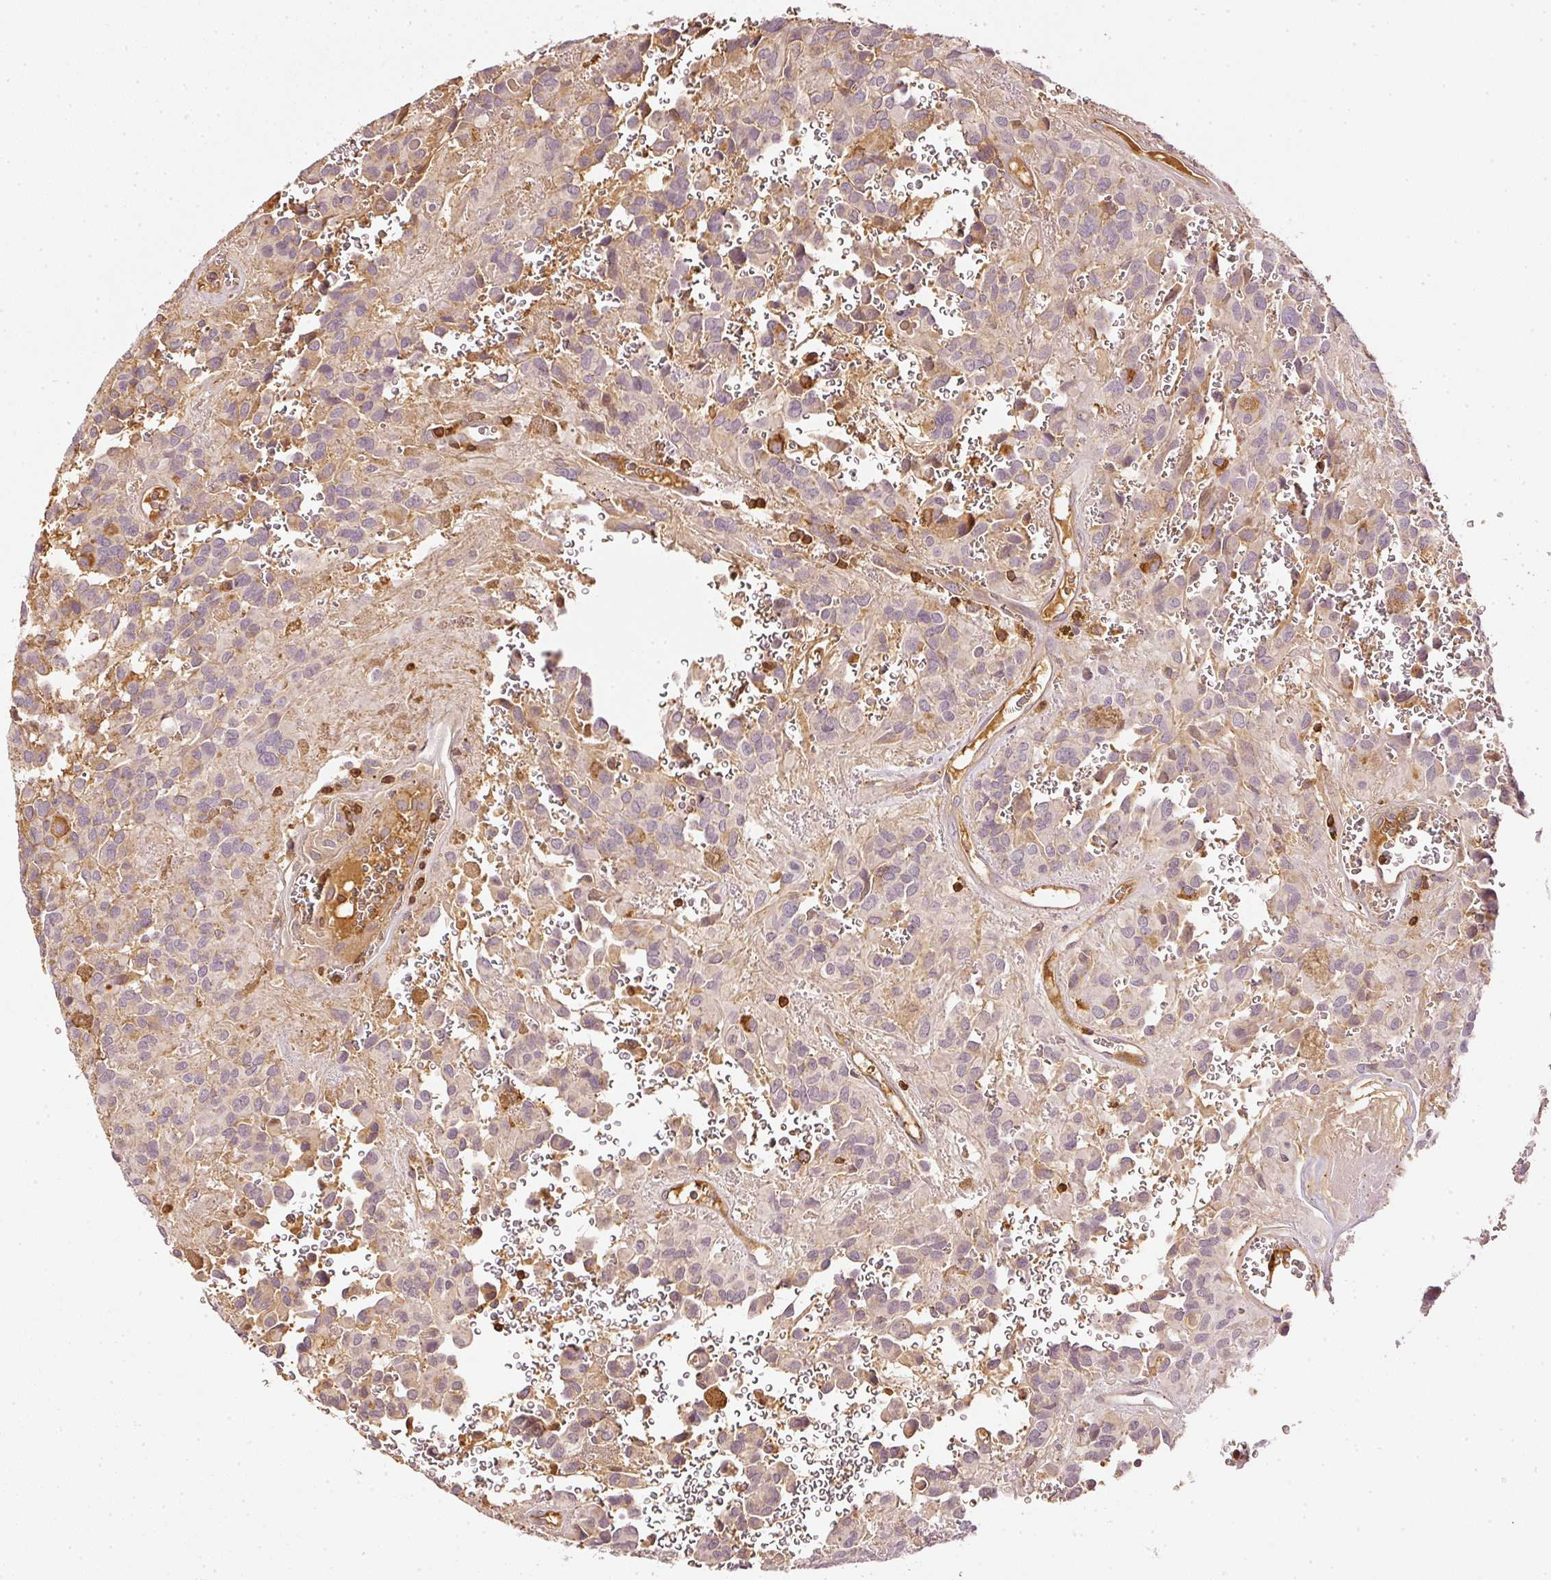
{"staining": {"intensity": "weak", "quantity": "<25%", "location": "cytoplasmic/membranous"}, "tissue": "glioma", "cell_type": "Tumor cells", "image_type": "cancer", "snomed": [{"axis": "morphology", "description": "Glioma, malignant, Low grade"}, {"axis": "topography", "description": "Brain"}], "caption": "Protein analysis of glioma displays no significant positivity in tumor cells. (DAB IHC, high magnification).", "gene": "EVL", "patient": {"sex": "male", "age": 56}}